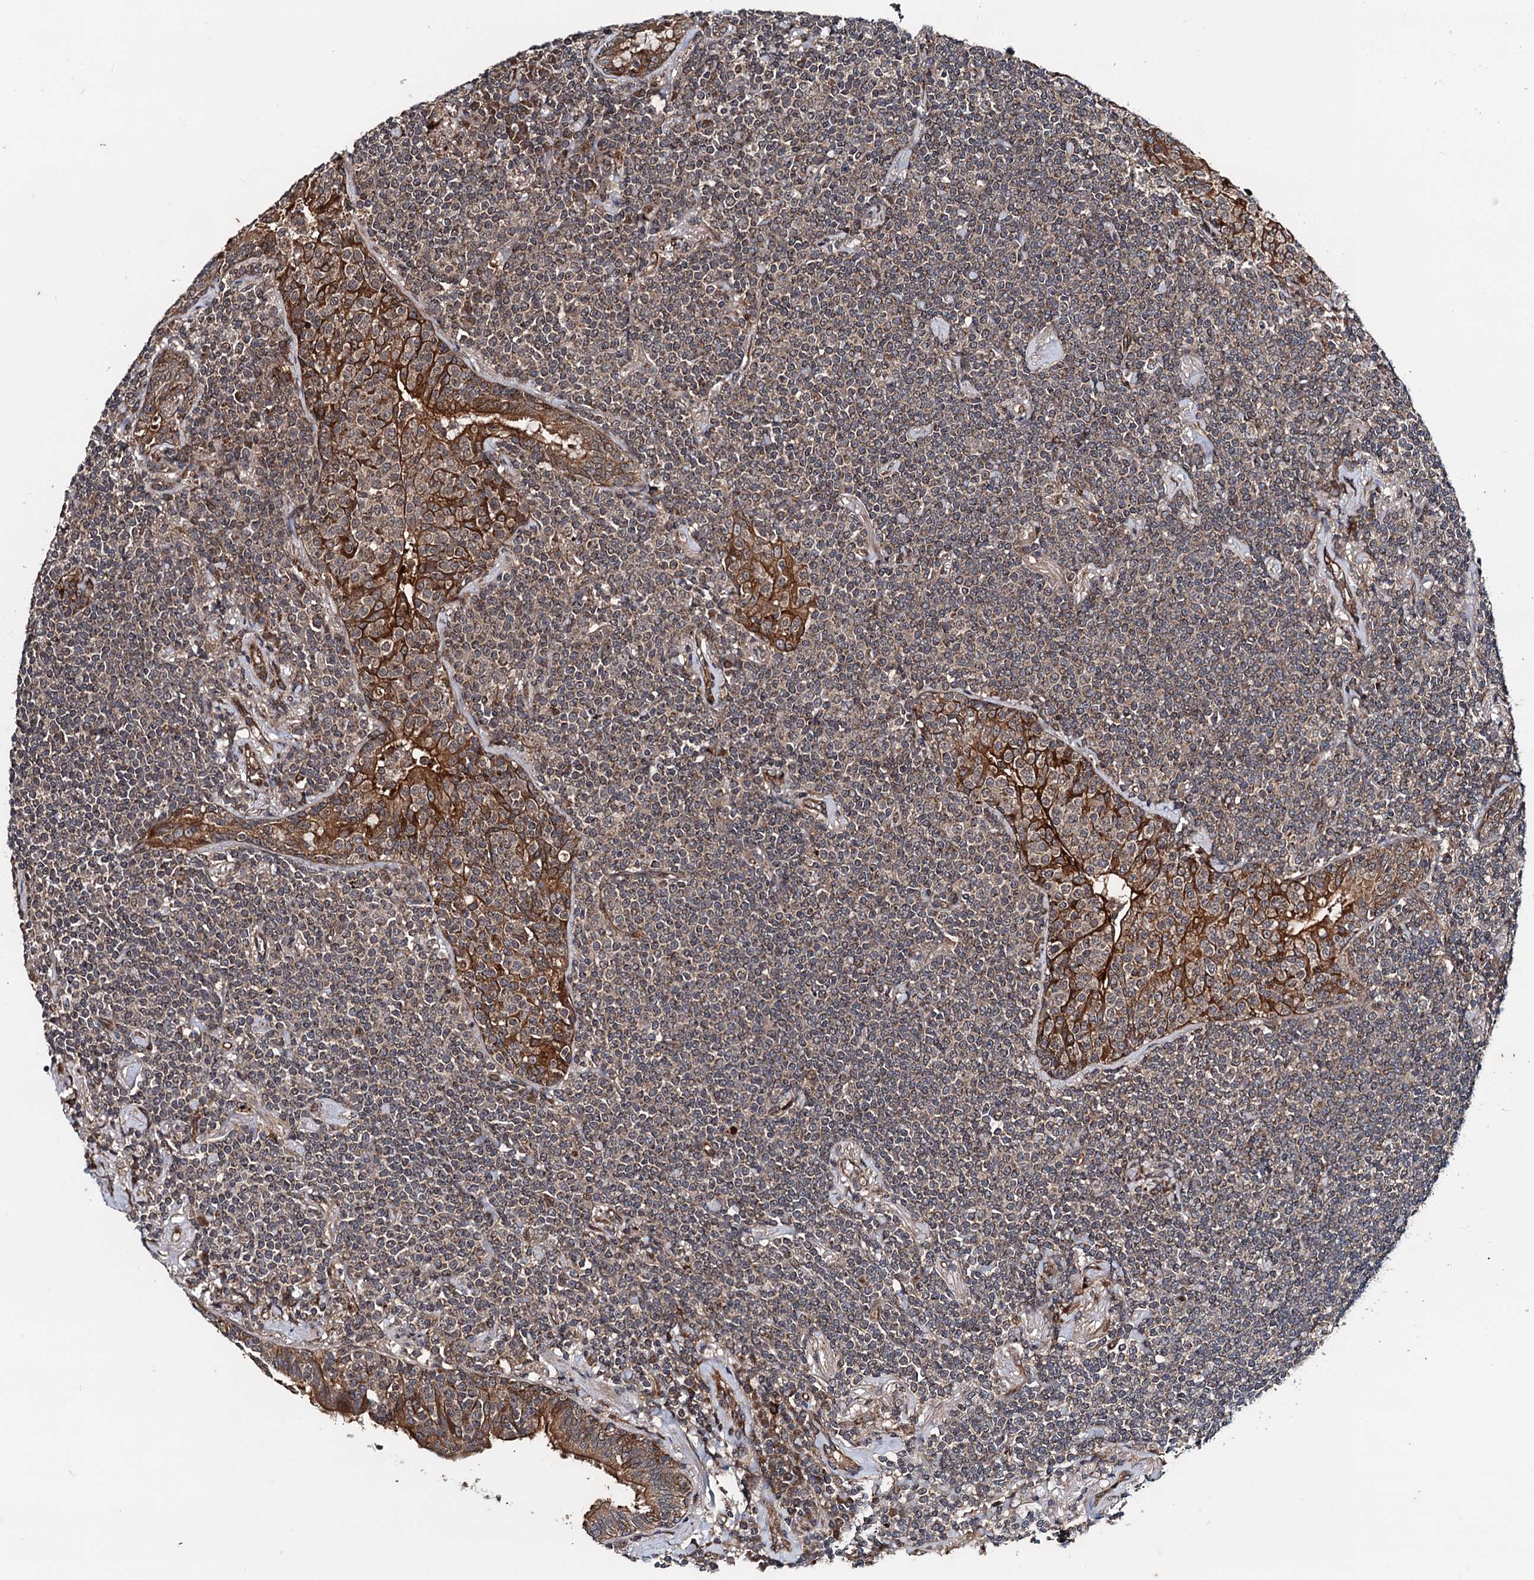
{"staining": {"intensity": "weak", "quantity": "<25%", "location": "cytoplasmic/membranous"}, "tissue": "lymphoma", "cell_type": "Tumor cells", "image_type": "cancer", "snomed": [{"axis": "morphology", "description": "Malignant lymphoma, non-Hodgkin's type, Low grade"}, {"axis": "topography", "description": "Lung"}], "caption": "Immunohistochemistry (IHC) image of human lymphoma stained for a protein (brown), which shows no expression in tumor cells.", "gene": "NLRP10", "patient": {"sex": "female", "age": 71}}